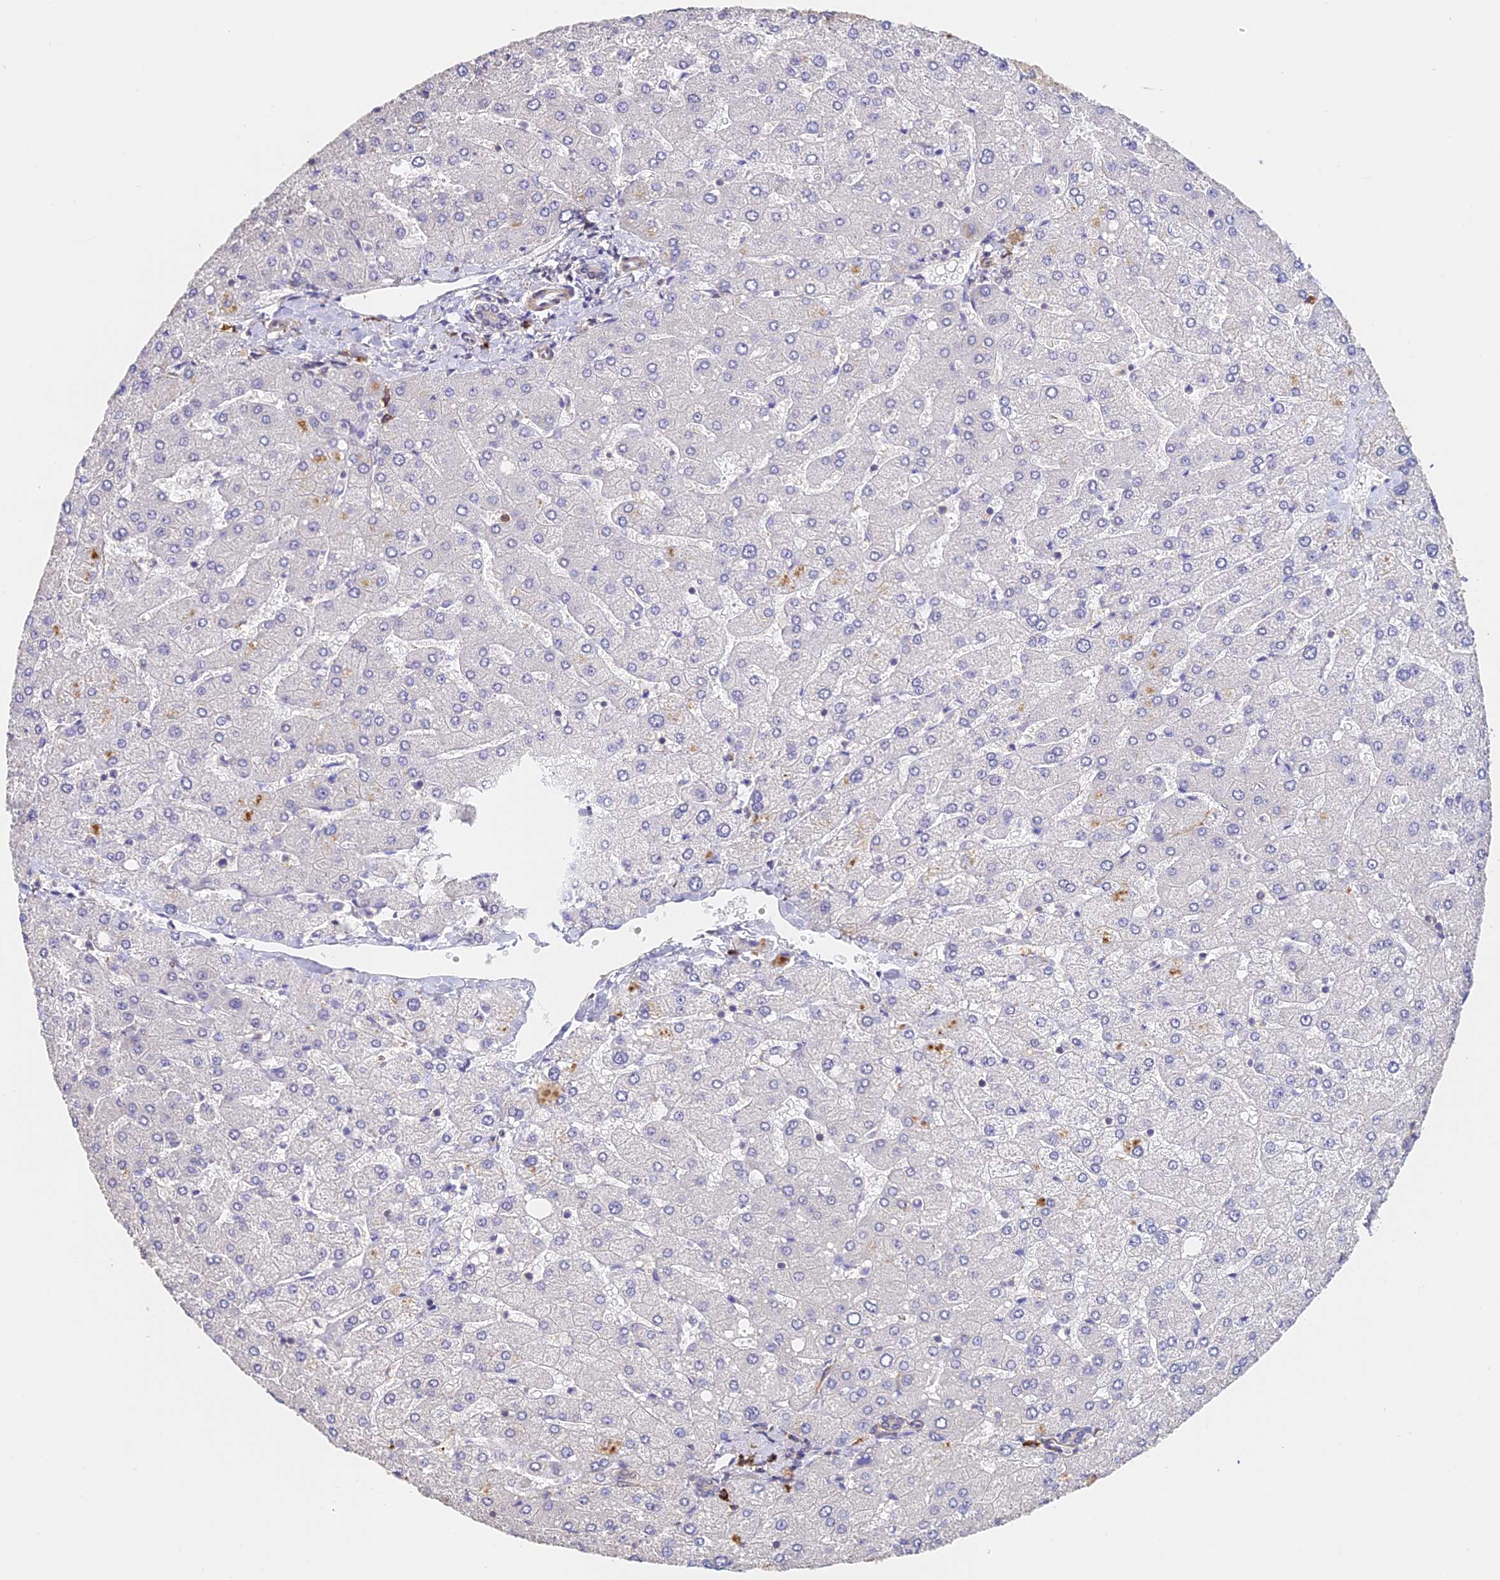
{"staining": {"intensity": "negative", "quantity": "none", "location": "none"}, "tissue": "liver", "cell_type": "Cholangiocytes", "image_type": "normal", "snomed": [{"axis": "morphology", "description": "Normal tissue, NOS"}, {"axis": "topography", "description": "Liver"}], "caption": "Immunohistochemistry image of normal liver: human liver stained with DAB shows no significant protein positivity in cholangiocytes. (DAB IHC visualized using brightfield microscopy, high magnification).", "gene": "SLC11A1", "patient": {"sex": "male", "age": 55}}